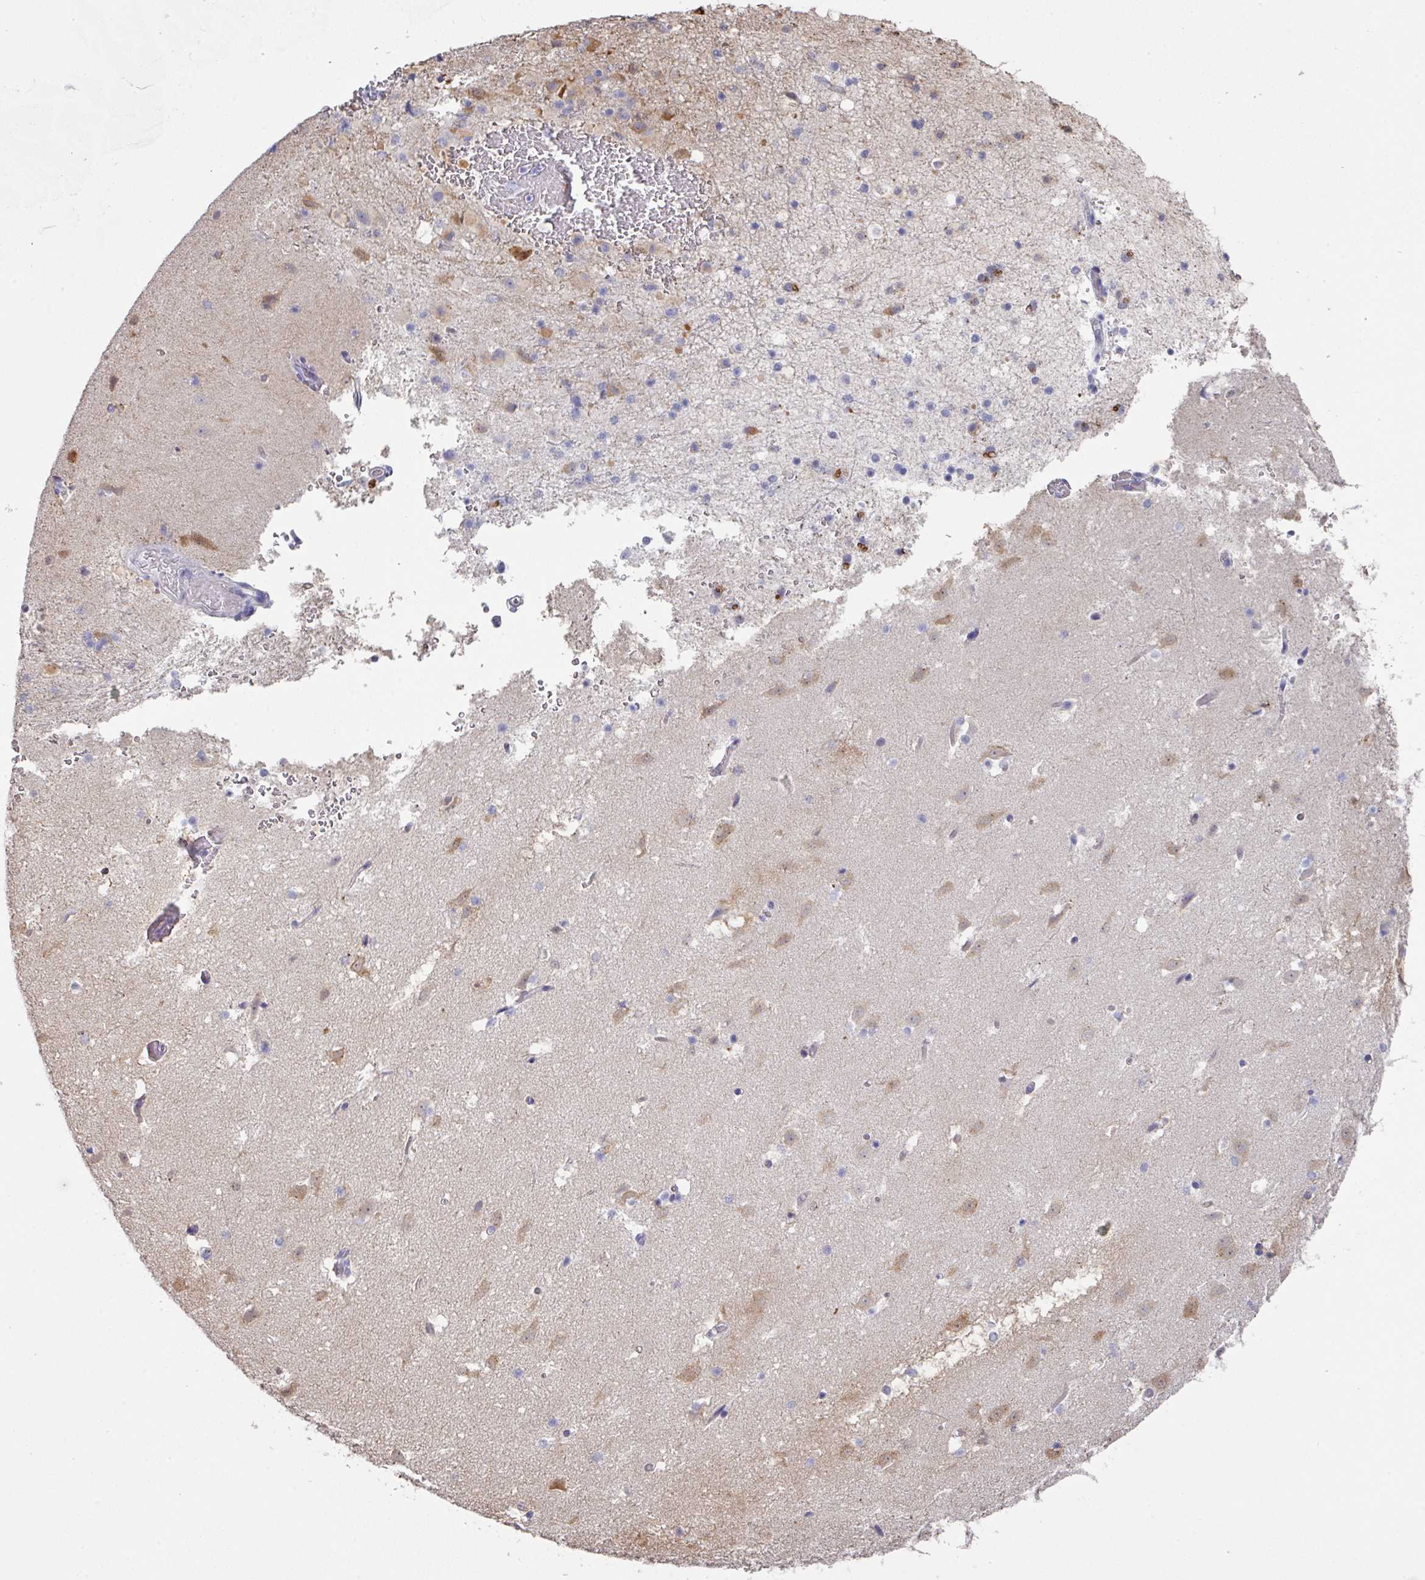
{"staining": {"intensity": "moderate", "quantity": "<25%", "location": "cytoplasmic/membranous"}, "tissue": "caudate", "cell_type": "Glial cells", "image_type": "normal", "snomed": [{"axis": "morphology", "description": "Normal tissue, NOS"}, {"axis": "topography", "description": "Lateral ventricle wall"}], "caption": "Protein positivity by immunohistochemistry demonstrates moderate cytoplasmic/membranous staining in about <25% of glial cells in benign caudate. (DAB (3,3'-diaminobenzidine) = brown stain, brightfield microscopy at high magnification).", "gene": "PEX10", "patient": {"sex": "male", "age": 37}}